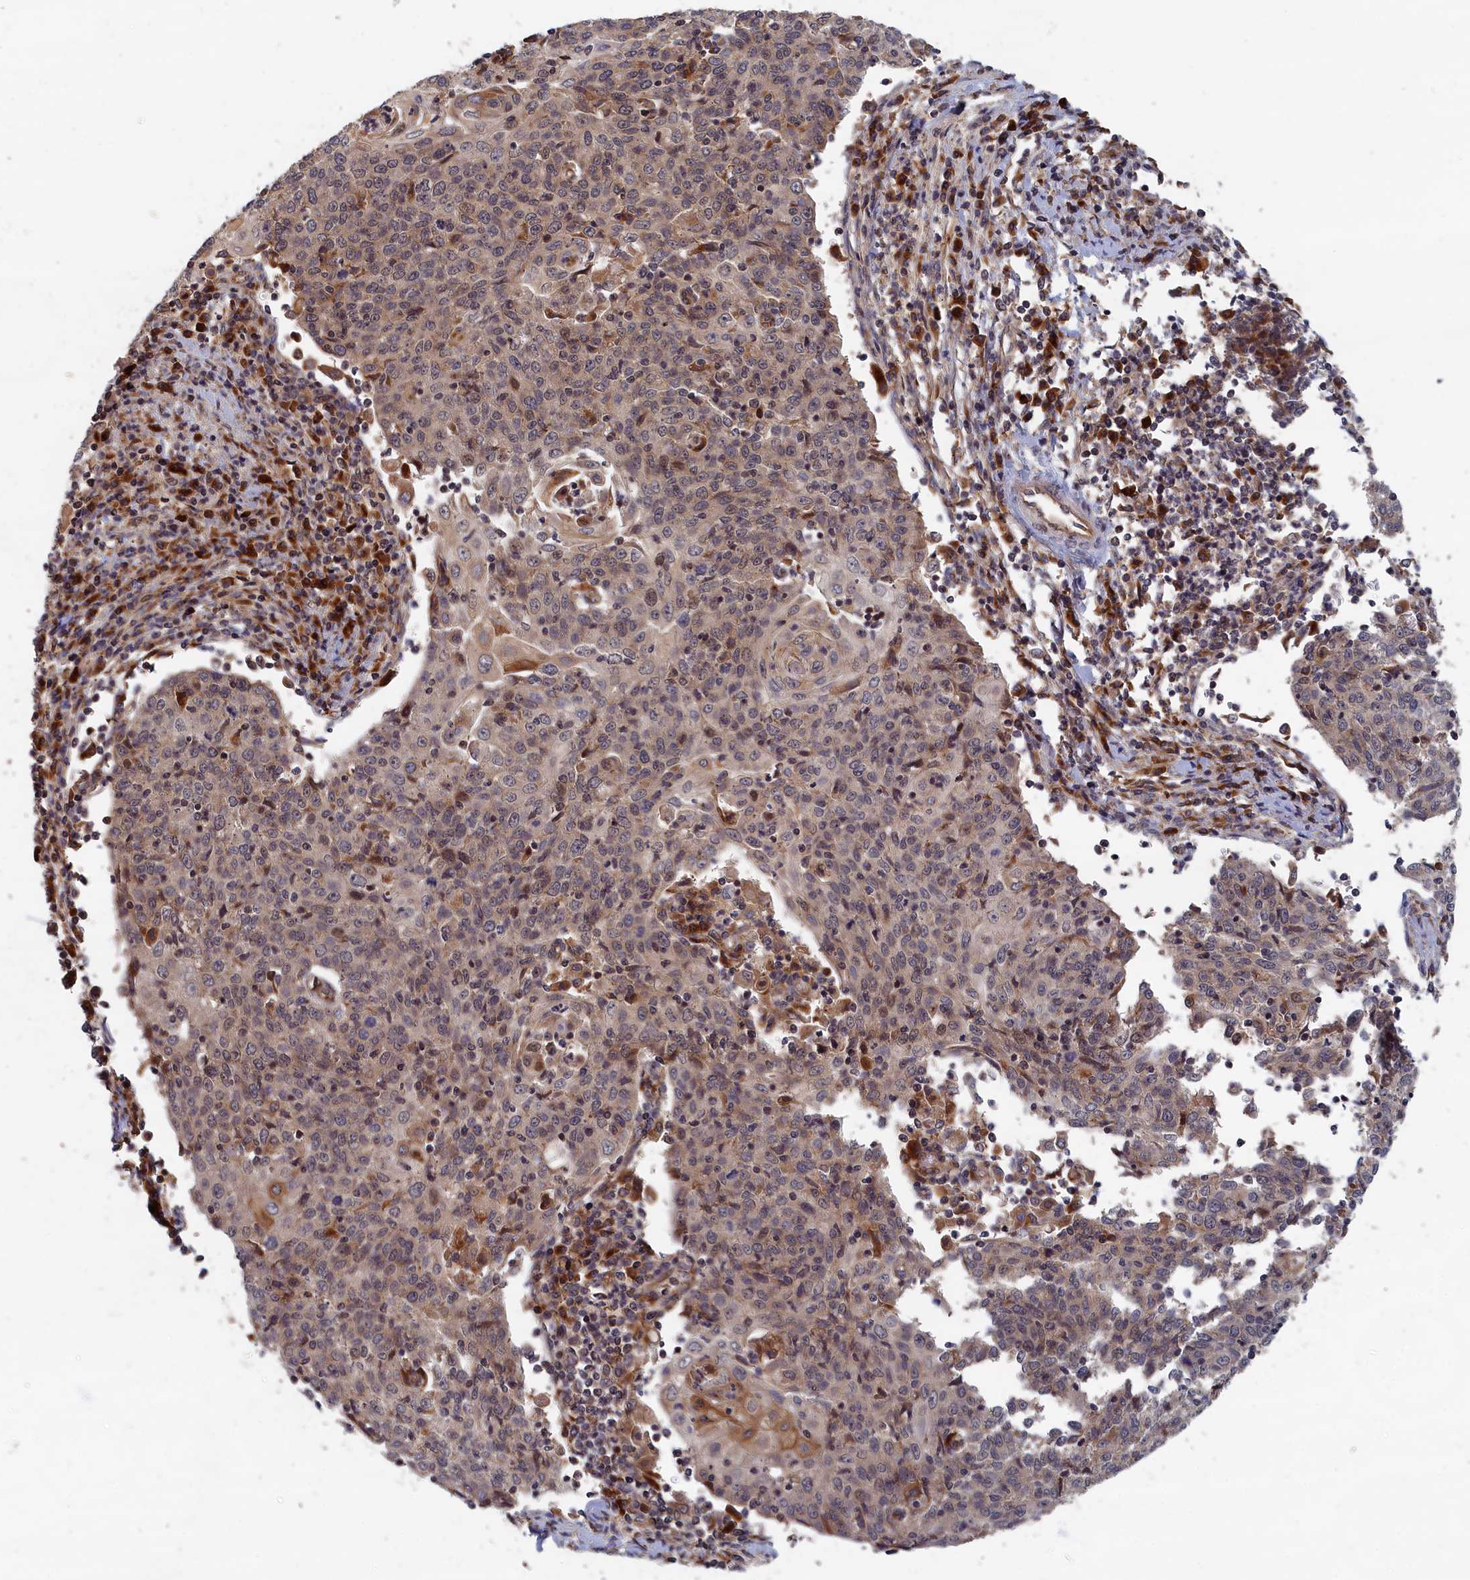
{"staining": {"intensity": "weak", "quantity": "<25%", "location": "cytoplasmic/membranous"}, "tissue": "cervical cancer", "cell_type": "Tumor cells", "image_type": "cancer", "snomed": [{"axis": "morphology", "description": "Squamous cell carcinoma, NOS"}, {"axis": "topography", "description": "Cervix"}], "caption": "Tumor cells show no significant staining in cervical squamous cell carcinoma. (DAB (3,3'-diaminobenzidine) immunohistochemistry, high magnification).", "gene": "TRAPPC2L", "patient": {"sex": "female", "age": 48}}